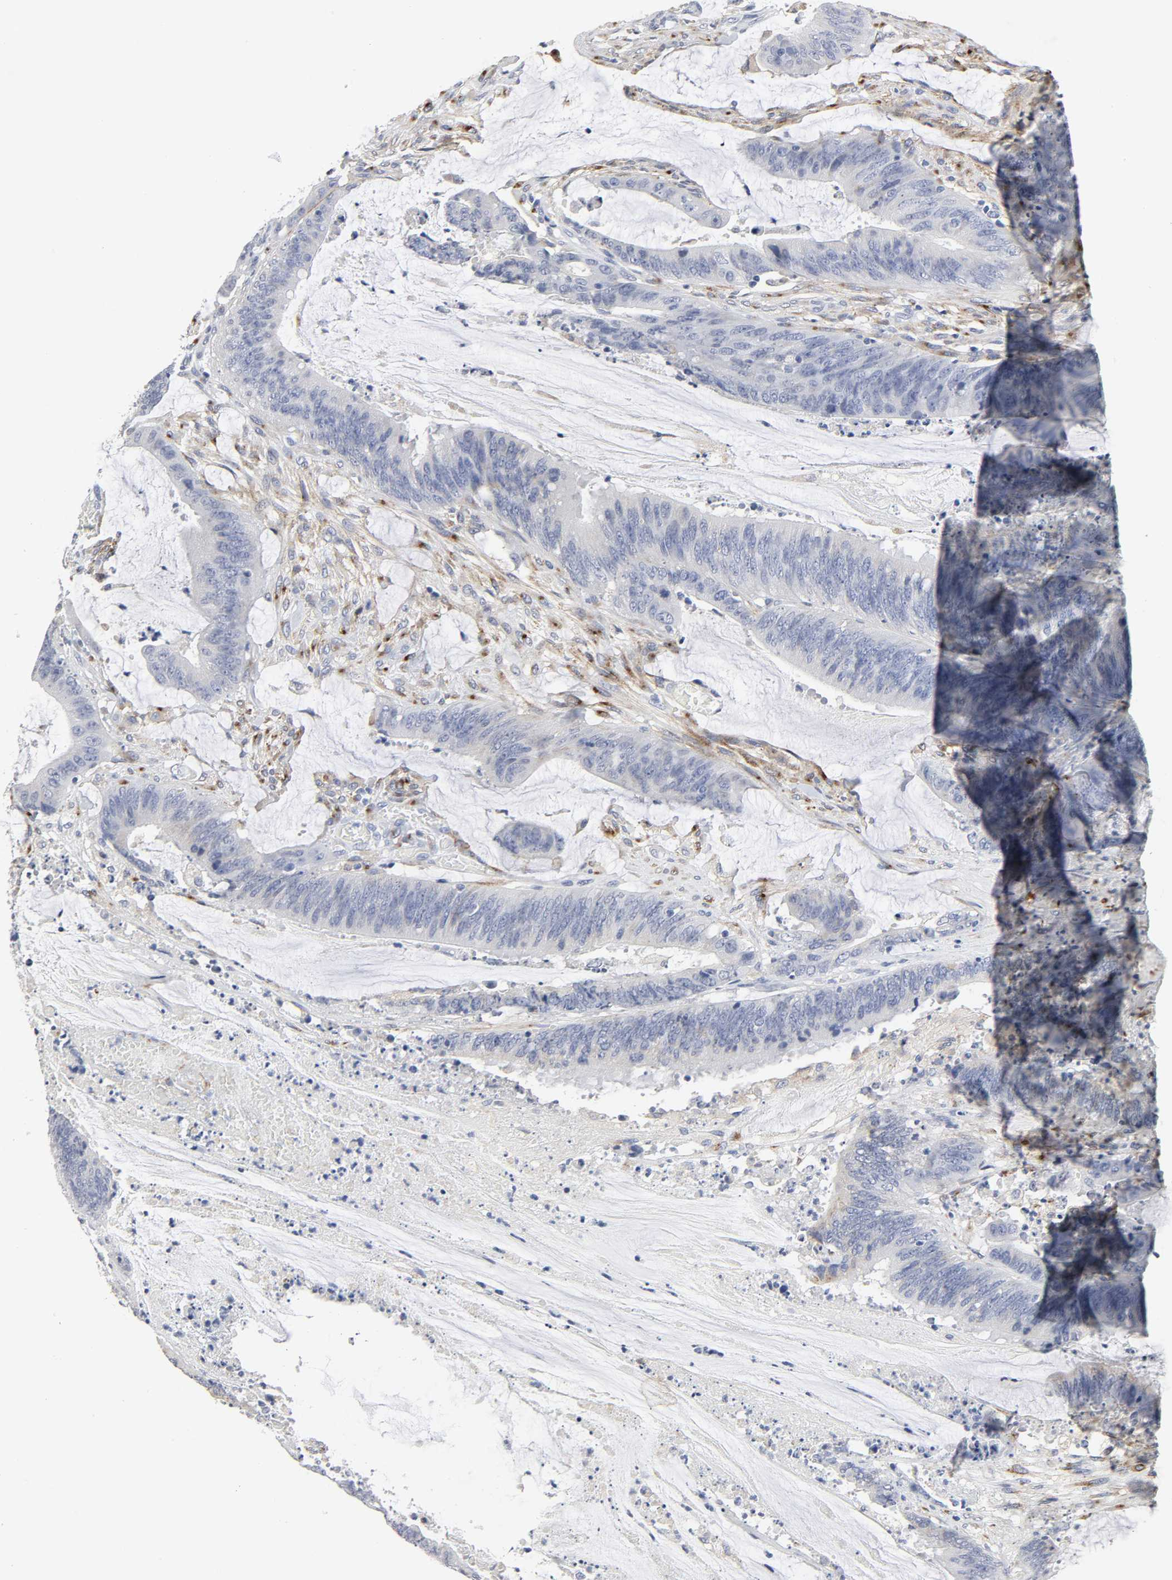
{"staining": {"intensity": "negative", "quantity": "none", "location": "none"}, "tissue": "colorectal cancer", "cell_type": "Tumor cells", "image_type": "cancer", "snomed": [{"axis": "morphology", "description": "Adenocarcinoma, NOS"}, {"axis": "topography", "description": "Rectum"}], "caption": "DAB immunohistochemical staining of colorectal adenocarcinoma reveals no significant expression in tumor cells.", "gene": "LRP1", "patient": {"sex": "female", "age": 66}}